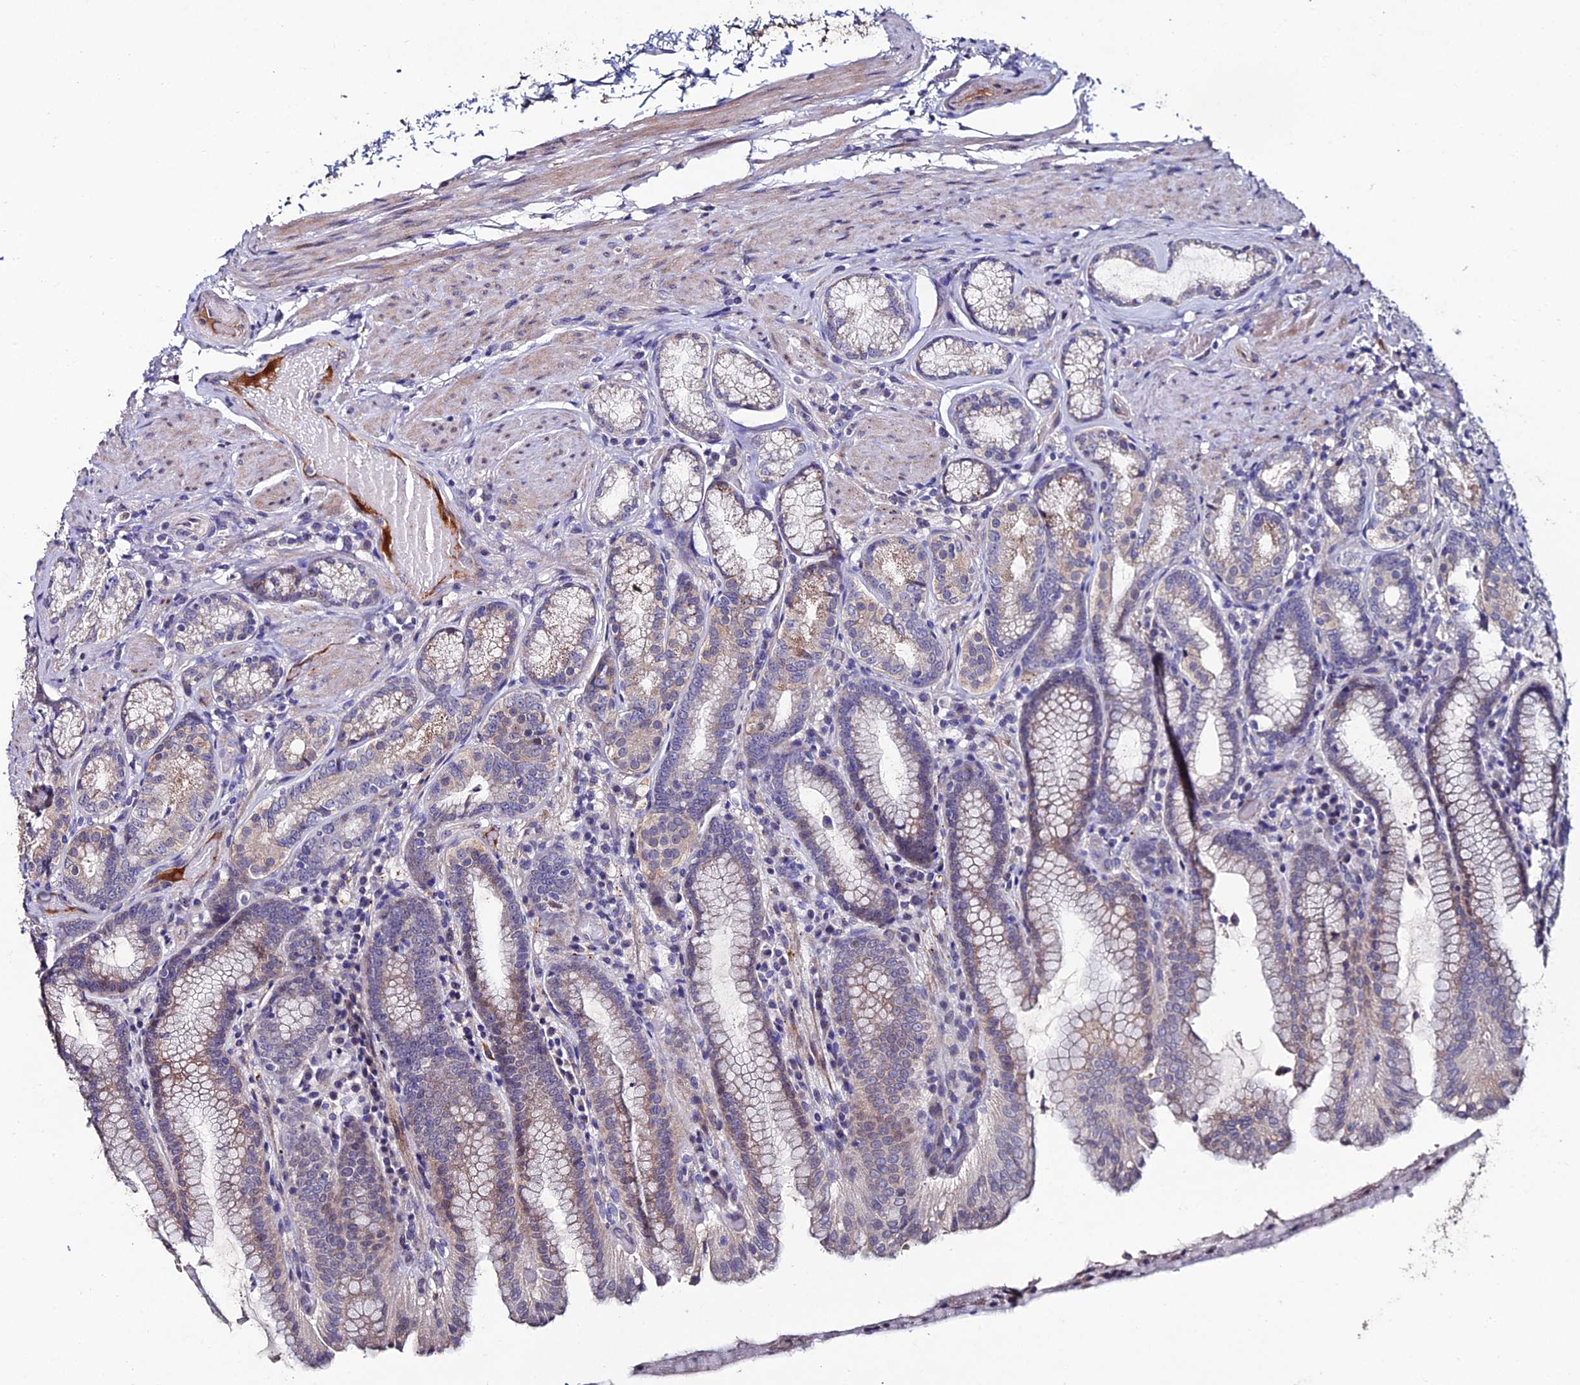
{"staining": {"intensity": "strong", "quantity": "<25%", "location": "nuclear"}, "tissue": "stomach", "cell_type": "Glandular cells", "image_type": "normal", "snomed": [{"axis": "morphology", "description": "Normal tissue, NOS"}, {"axis": "topography", "description": "Stomach, upper"}, {"axis": "topography", "description": "Stomach, lower"}], "caption": "IHC micrograph of benign stomach: human stomach stained using immunohistochemistry demonstrates medium levels of strong protein expression localized specifically in the nuclear of glandular cells, appearing as a nuclear brown color.", "gene": "ESRRG", "patient": {"sex": "female", "age": 76}}